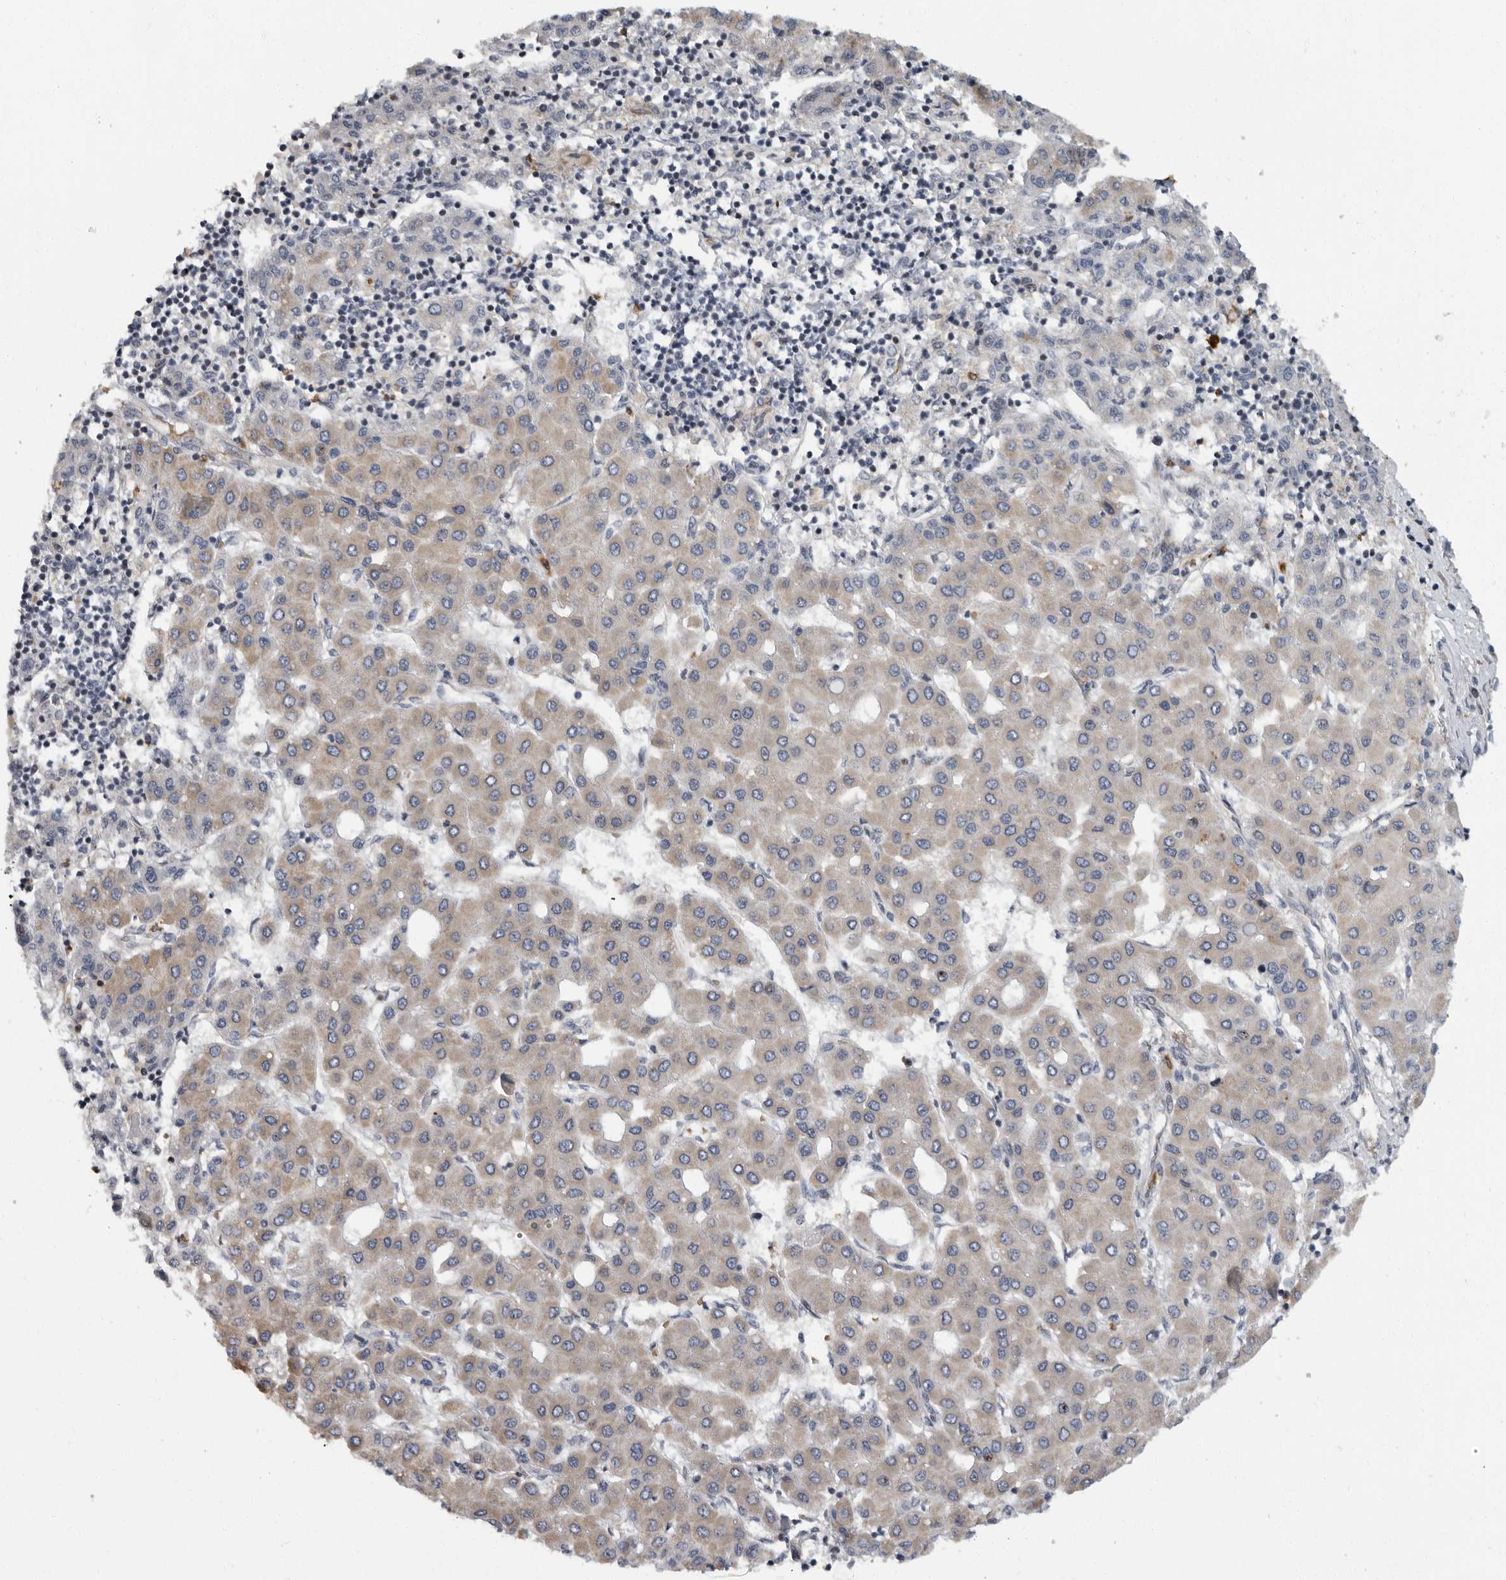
{"staining": {"intensity": "weak", "quantity": "25%-75%", "location": "cytoplasmic/membranous"}, "tissue": "liver cancer", "cell_type": "Tumor cells", "image_type": "cancer", "snomed": [{"axis": "morphology", "description": "Carcinoma, Hepatocellular, NOS"}, {"axis": "topography", "description": "Liver"}], "caption": "The histopathology image reveals staining of liver hepatocellular carcinoma, revealing weak cytoplasmic/membranous protein positivity (brown color) within tumor cells. (DAB IHC with brightfield microscopy, high magnification).", "gene": "PDCD11", "patient": {"sex": "male", "age": 65}}